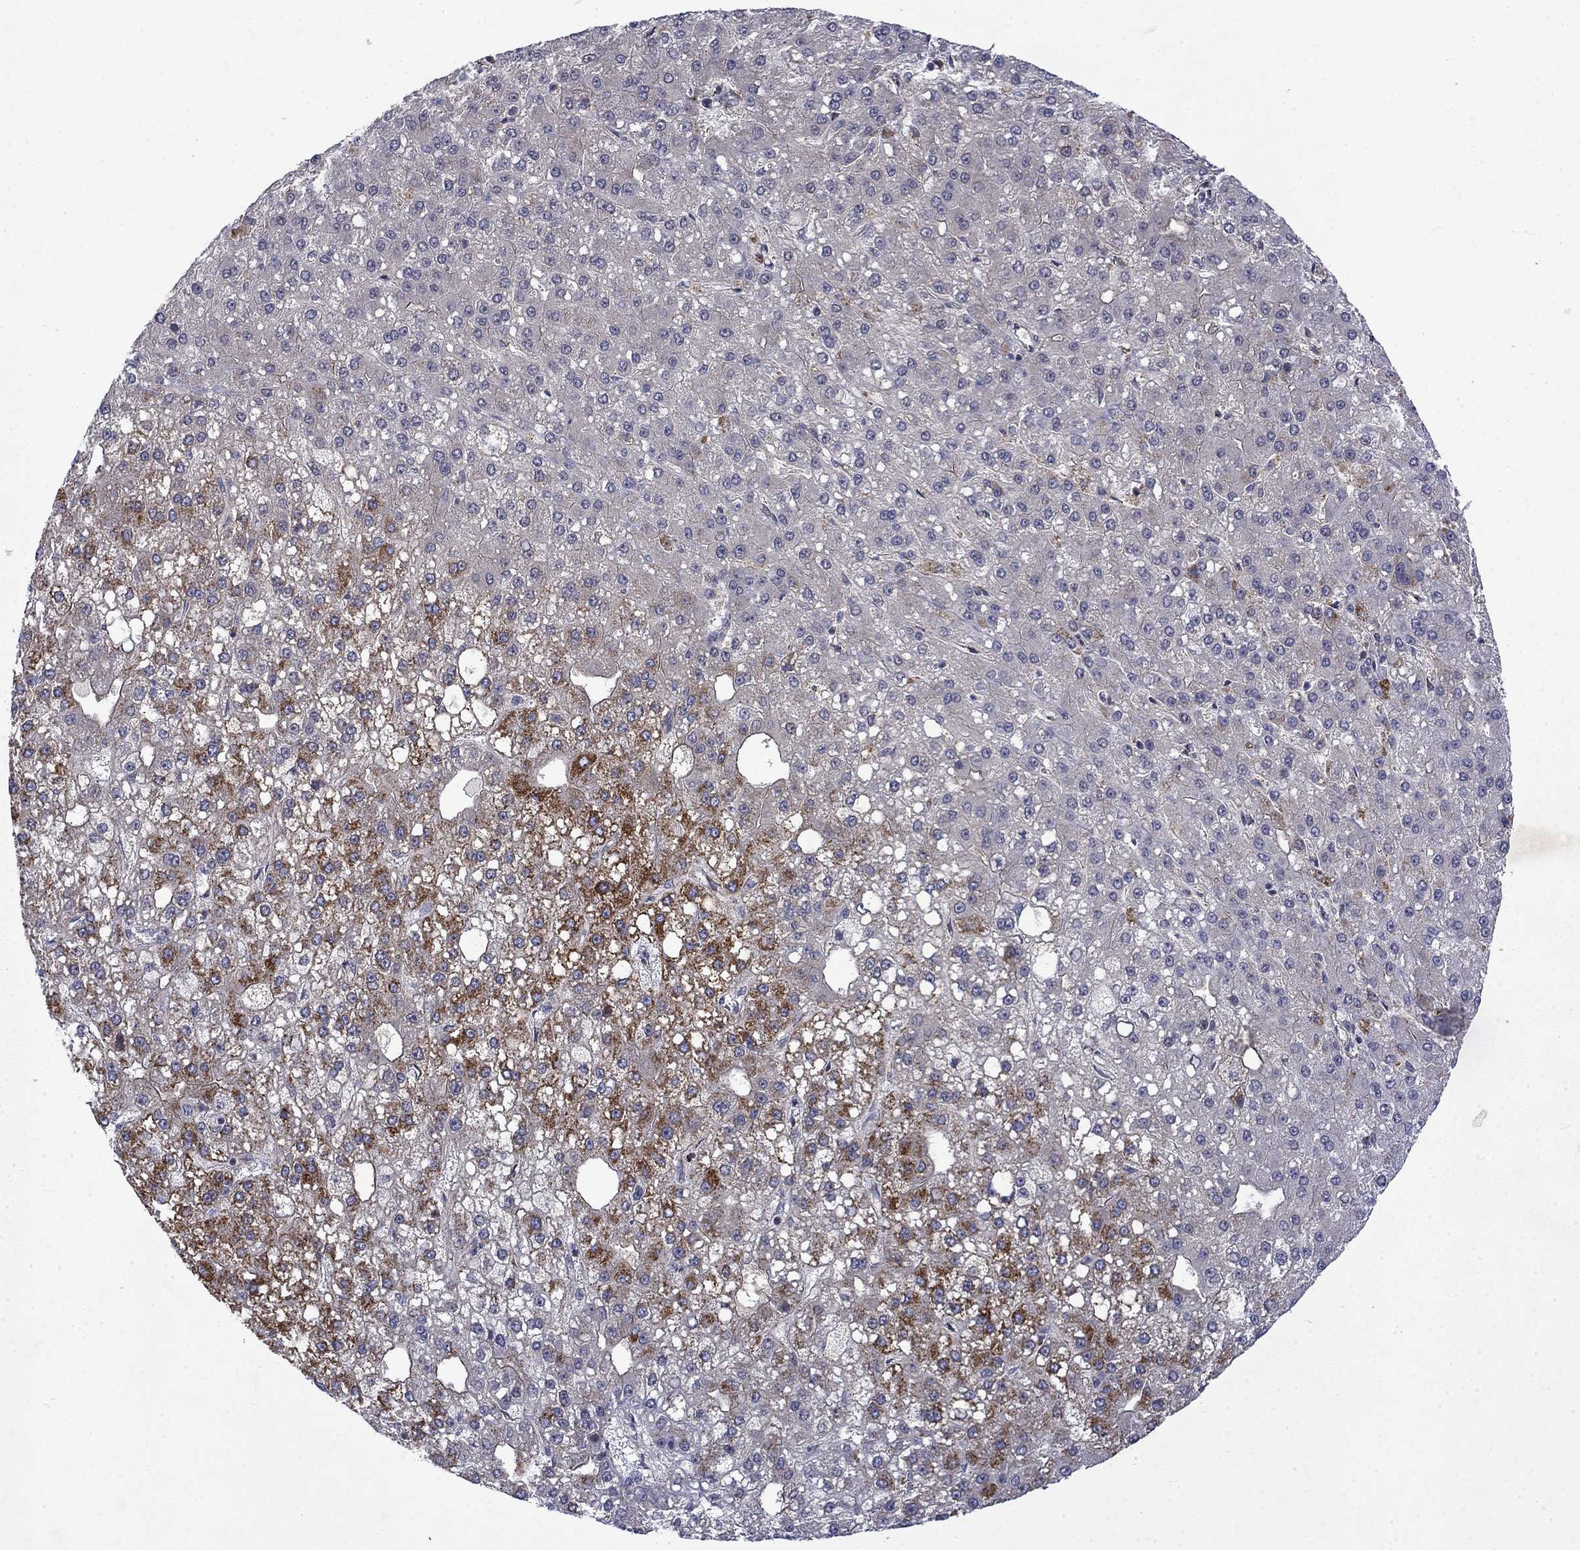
{"staining": {"intensity": "strong", "quantity": "<25%", "location": "cytoplasmic/membranous"}, "tissue": "liver cancer", "cell_type": "Tumor cells", "image_type": "cancer", "snomed": [{"axis": "morphology", "description": "Carcinoma, Hepatocellular, NOS"}, {"axis": "topography", "description": "Liver"}], "caption": "The photomicrograph displays staining of liver hepatocellular carcinoma, revealing strong cytoplasmic/membranous protein positivity (brown color) within tumor cells.", "gene": "PCBP3", "patient": {"sex": "male", "age": 67}}